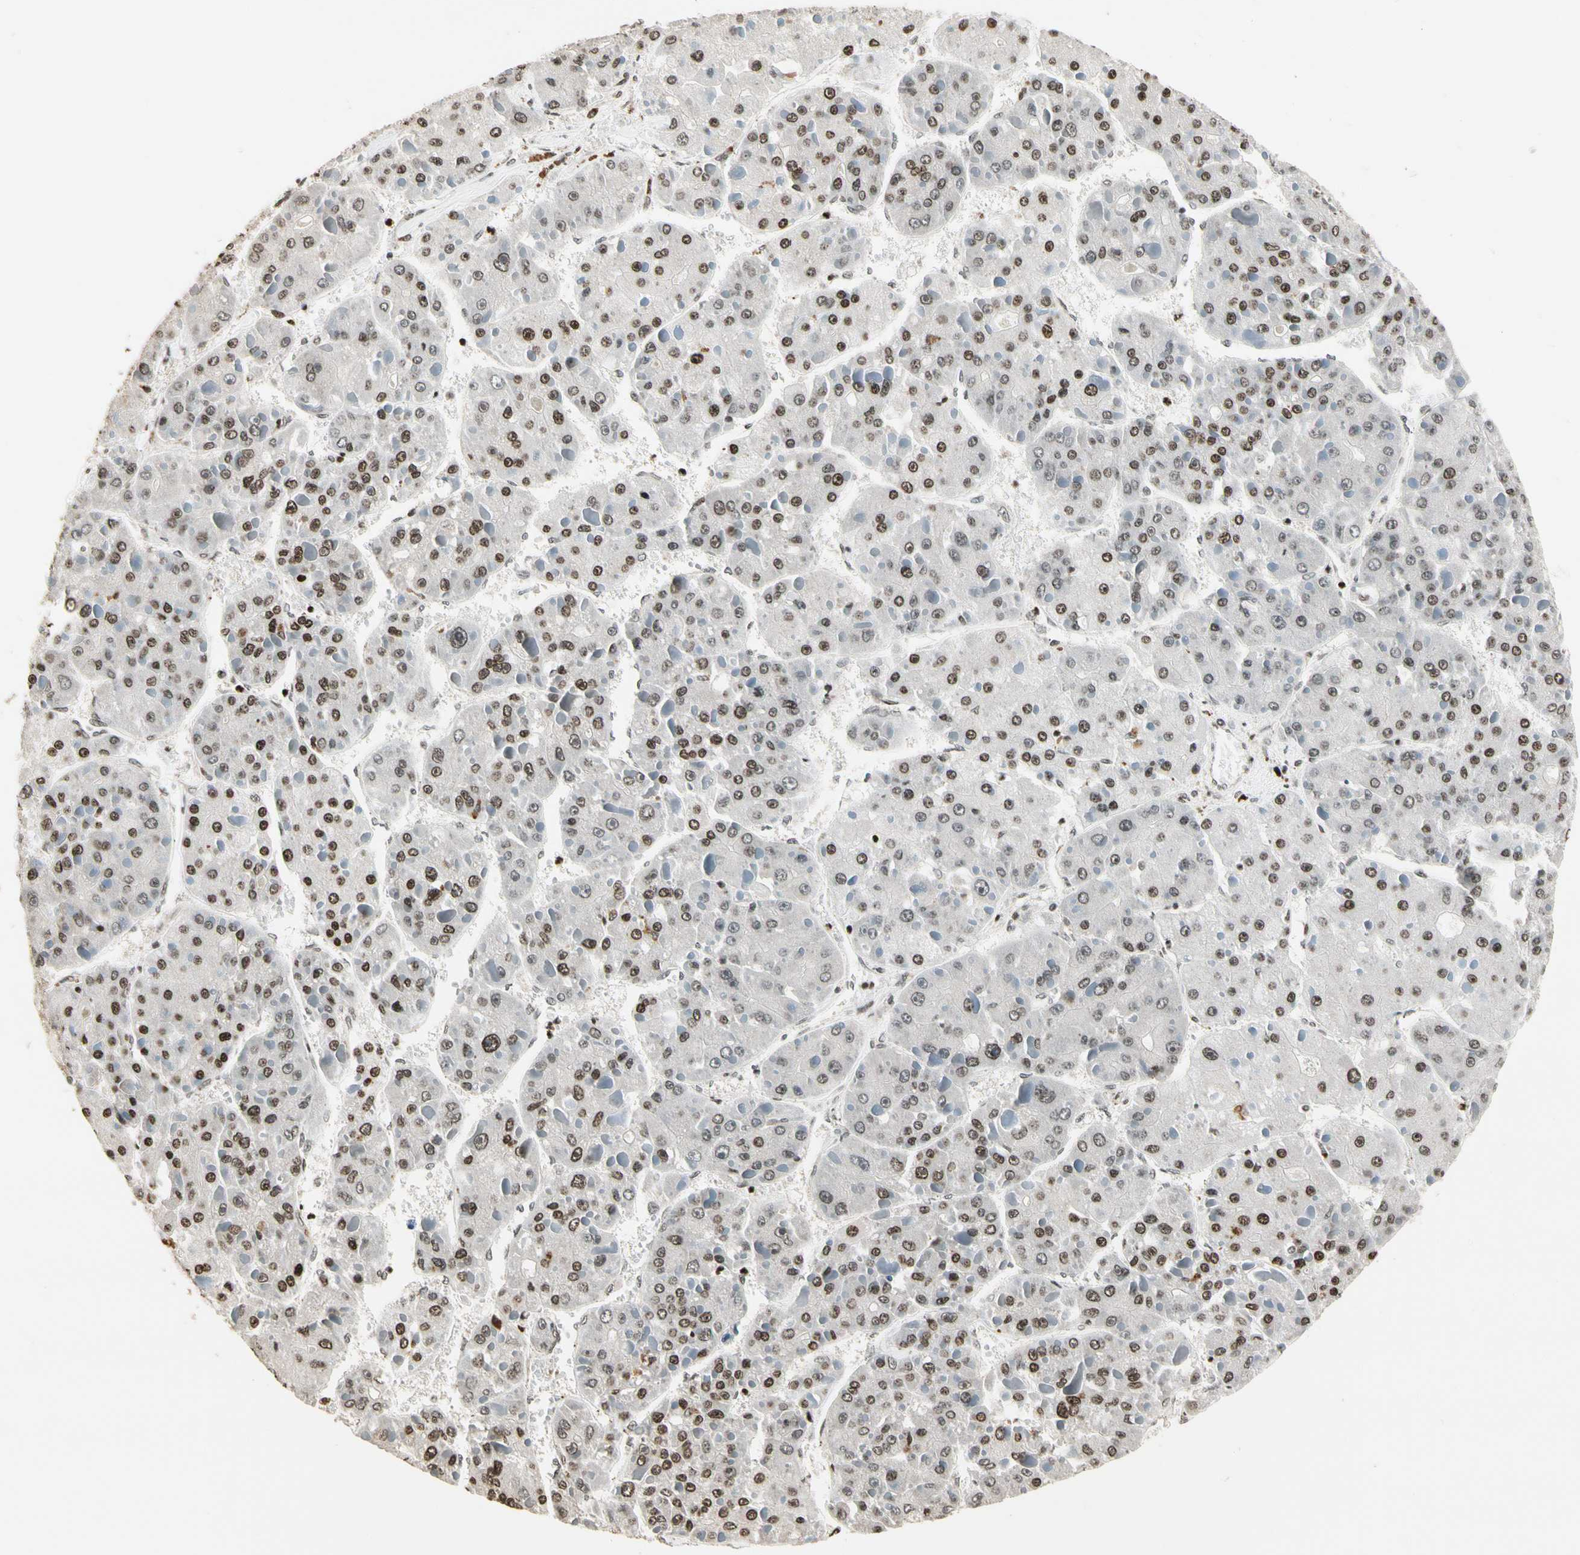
{"staining": {"intensity": "moderate", "quantity": ">75%", "location": "nuclear"}, "tissue": "liver cancer", "cell_type": "Tumor cells", "image_type": "cancer", "snomed": [{"axis": "morphology", "description": "Carcinoma, Hepatocellular, NOS"}, {"axis": "topography", "description": "Liver"}], "caption": "Moderate nuclear protein staining is seen in about >75% of tumor cells in liver hepatocellular carcinoma. Immunohistochemistry stains the protein of interest in brown and the nuclei are stained blue.", "gene": "TSHZ3", "patient": {"sex": "female", "age": 73}}